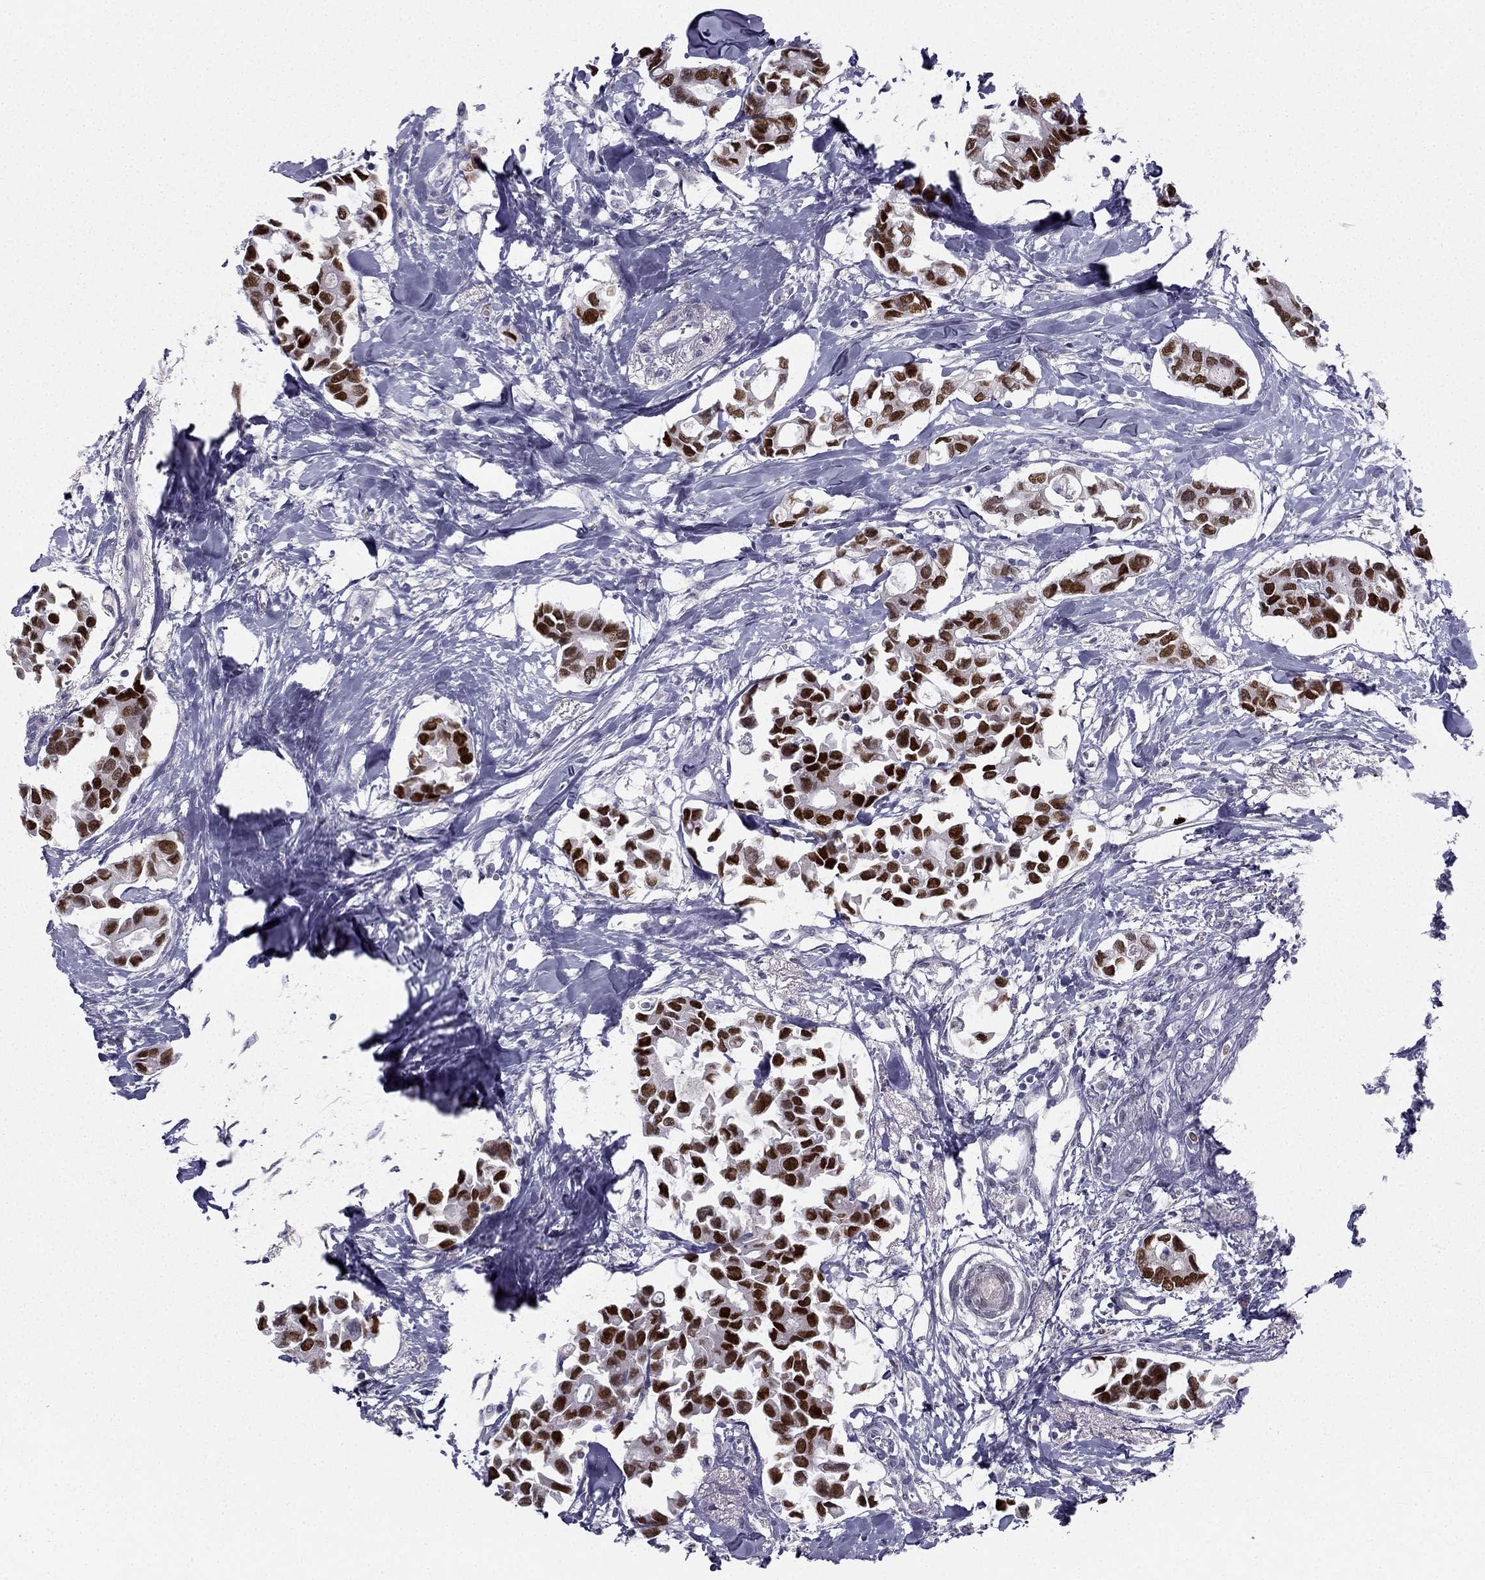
{"staining": {"intensity": "strong", "quantity": ">75%", "location": "nuclear"}, "tissue": "breast cancer", "cell_type": "Tumor cells", "image_type": "cancer", "snomed": [{"axis": "morphology", "description": "Duct carcinoma"}, {"axis": "topography", "description": "Breast"}], "caption": "Breast cancer (infiltrating ductal carcinoma) stained with a protein marker displays strong staining in tumor cells.", "gene": "TRPS1", "patient": {"sex": "female", "age": 83}}